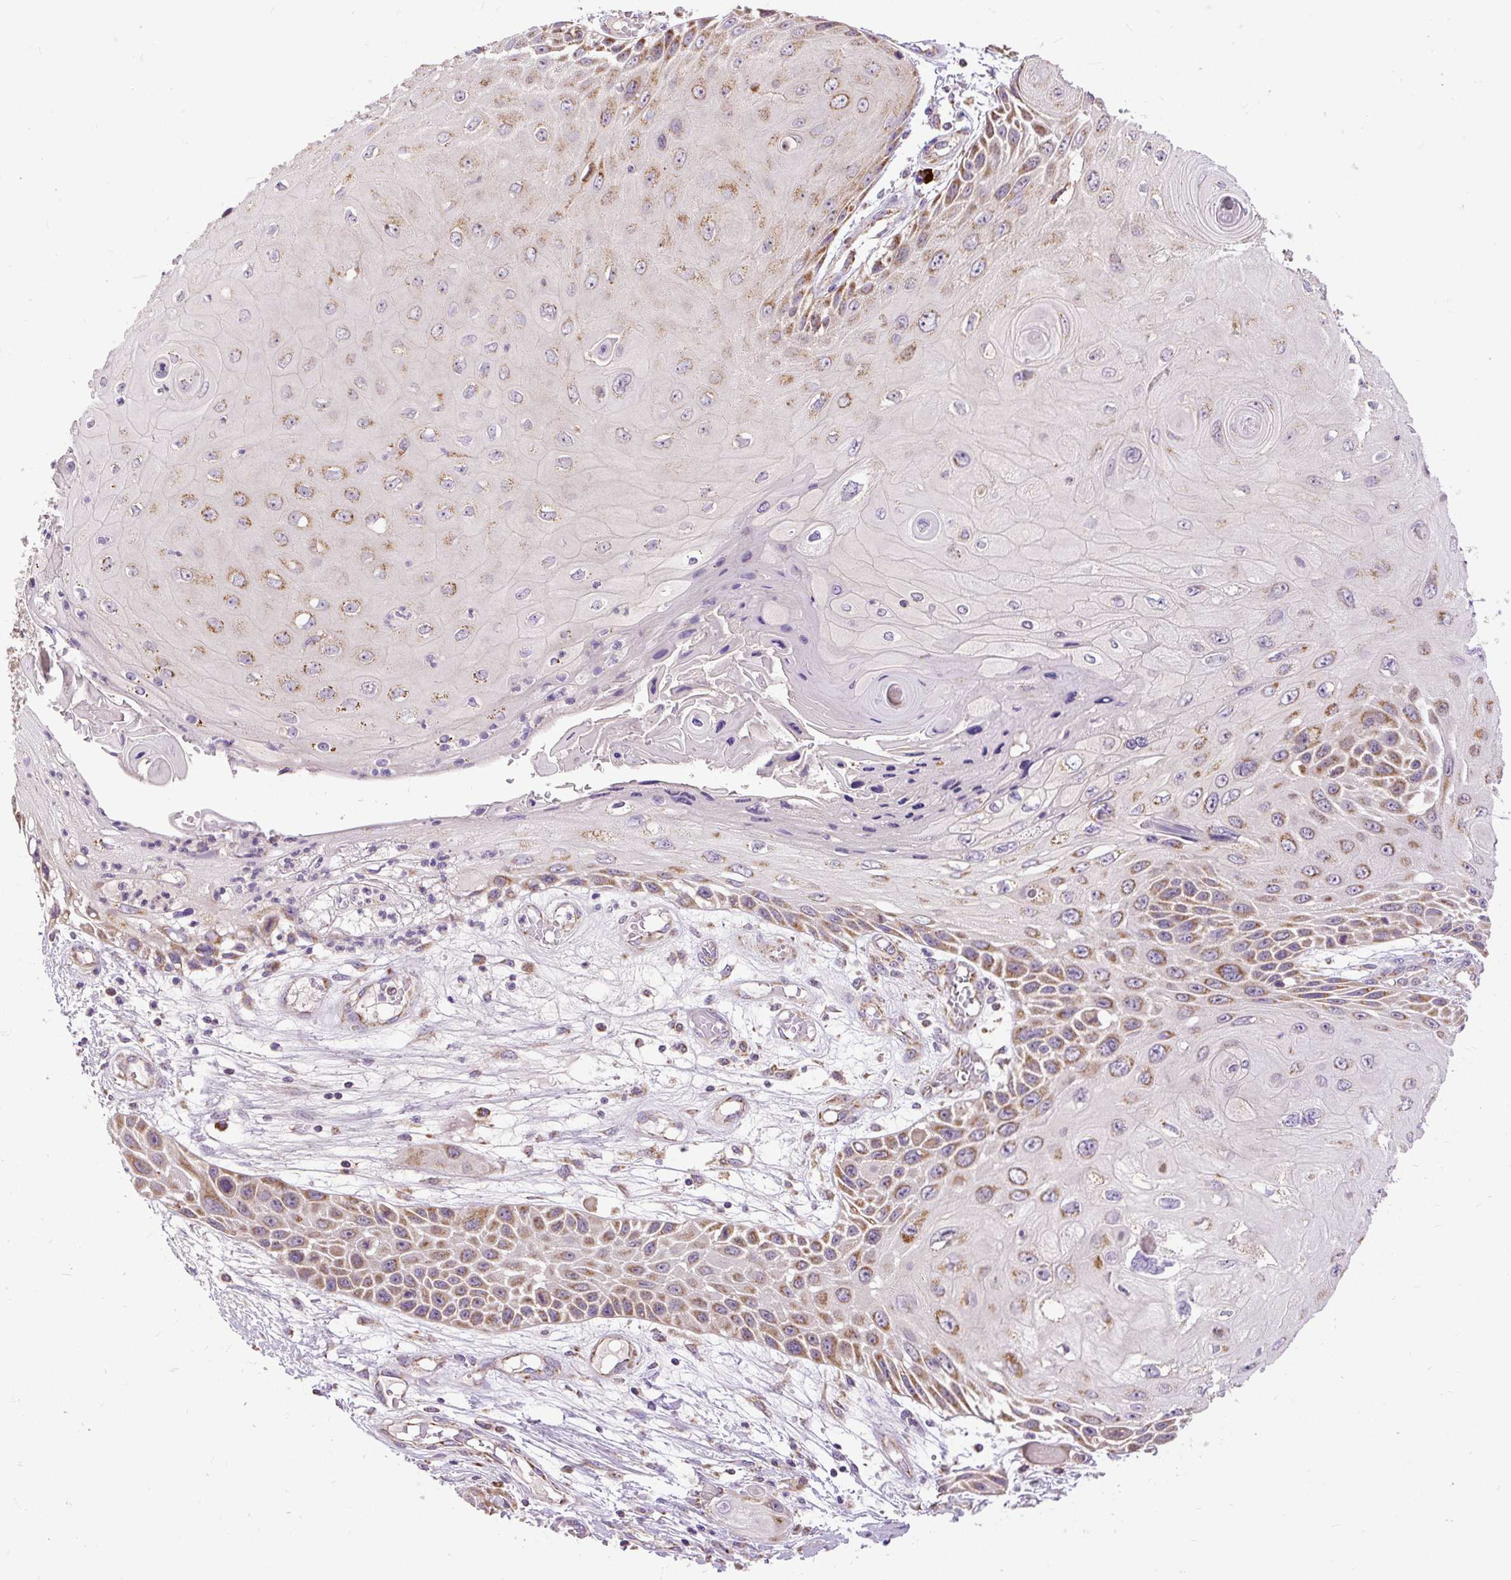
{"staining": {"intensity": "moderate", "quantity": "25%-75%", "location": "cytoplasmic/membranous"}, "tissue": "skin cancer", "cell_type": "Tumor cells", "image_type": "cancer", "snomed": [{"axis": "morphology", "description": "Squamous cell carcinoma, NOS"}, {"axis": "topography", "description": "Skin"}, {"axis": "topography", "description": "Vulva"}], "caption": "Protein analysis of skin cancer tissue reveals moderate cytoplasmic/membranous staining in approximately 25%-75% of tumor cells.", "gene": "TM2D3", "patient": {"sex": "female", "age": 44}}